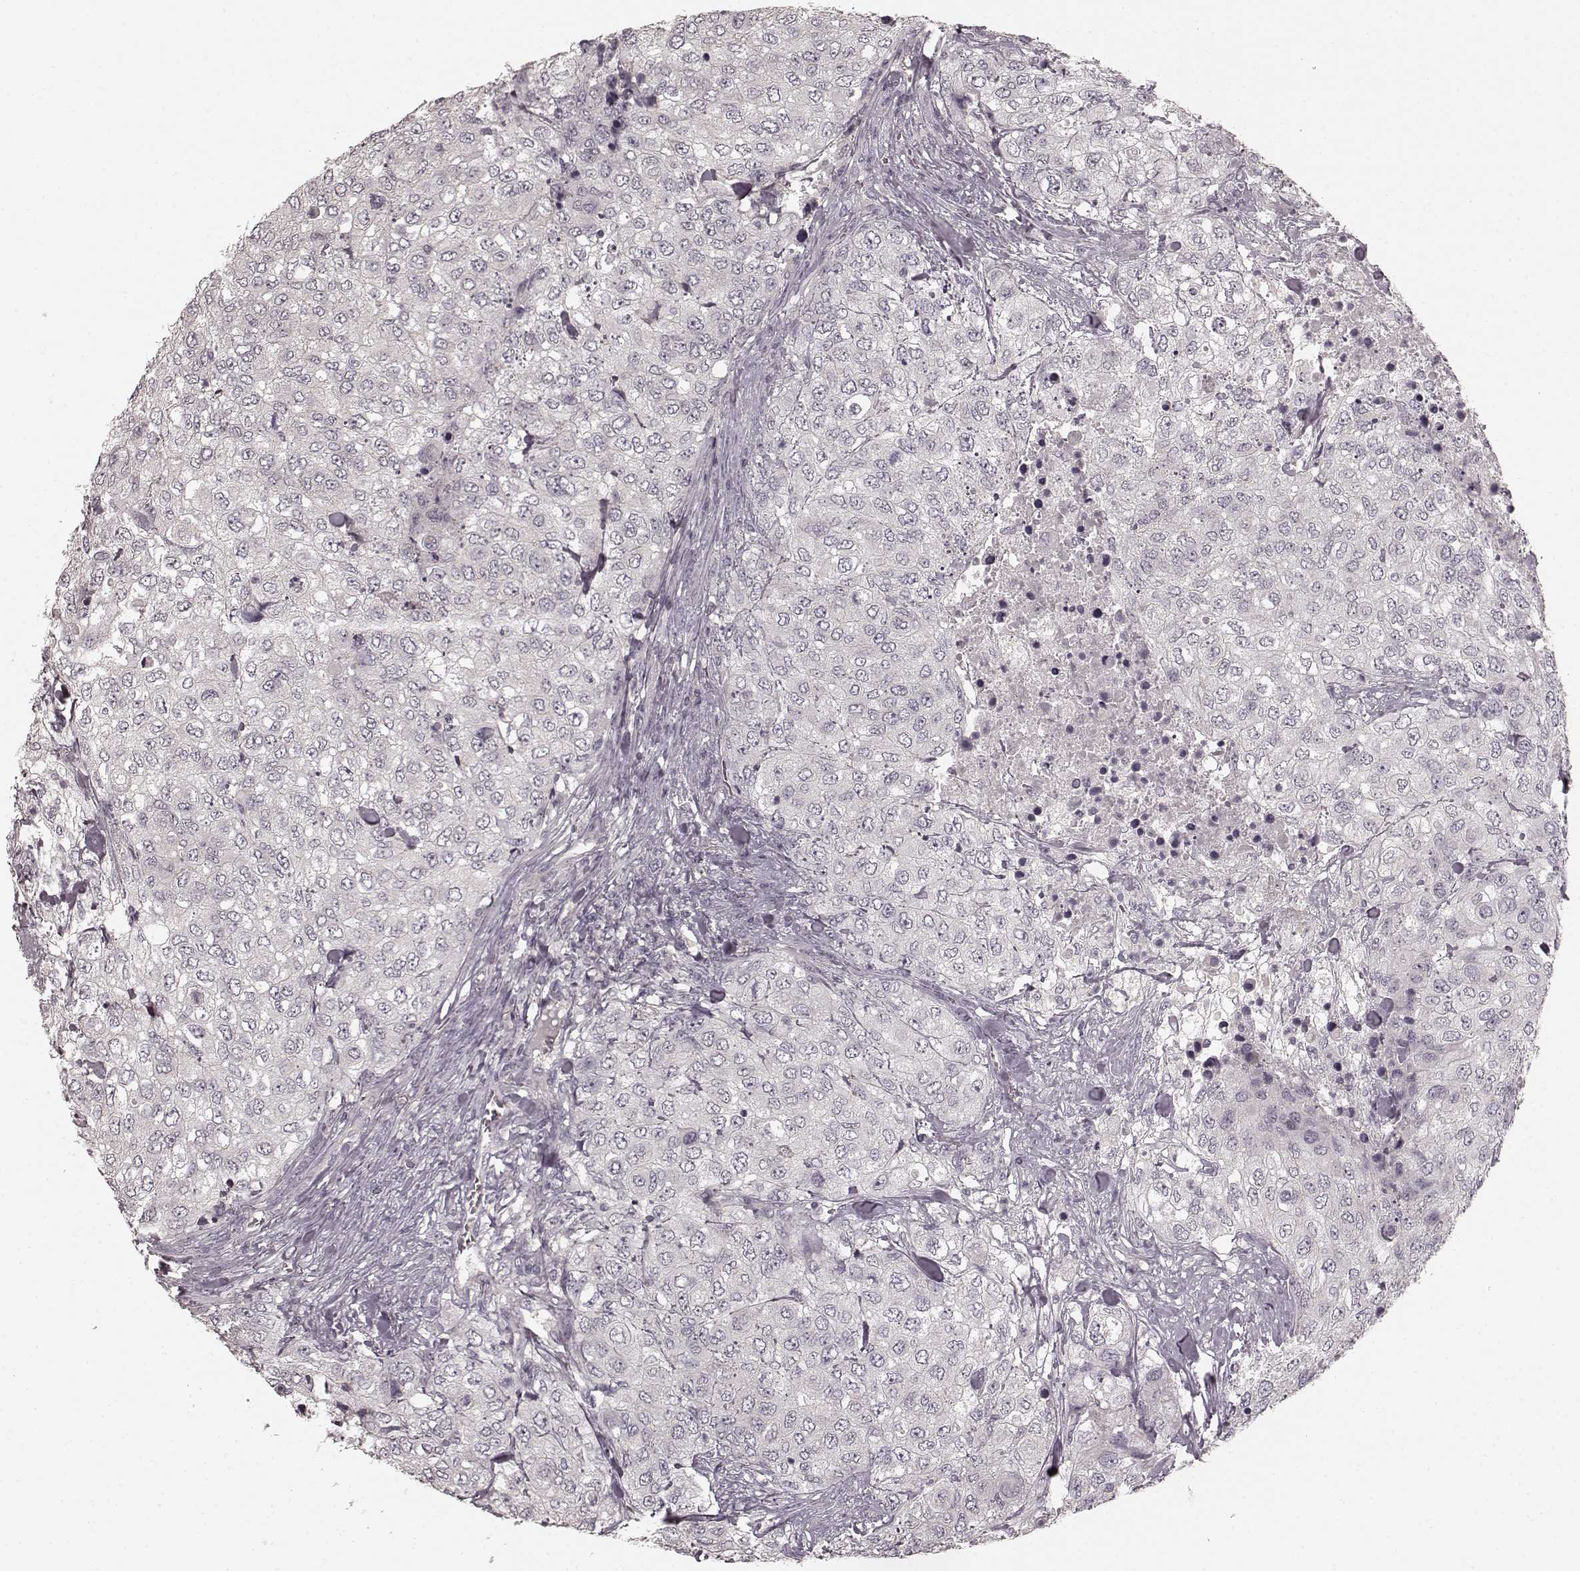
{"staining": {"intensity": "negative", "quantity": "none", "location": "none"}, "tissue": "urothelial cancer", "cell_type": "Tumor cells", "image_type": "cancer", "snomed": [{"axis": "morphology", "description": "Urothelial carcinoma, High grade"}, {"axis": "topography", "description": "Urinary bladder"}], "caption": "A micrograph of human urothelial cancer is negative for staining in tumor cells.", "gene": "PRKCE", "patient": {"sex": "female", "age": 78}}